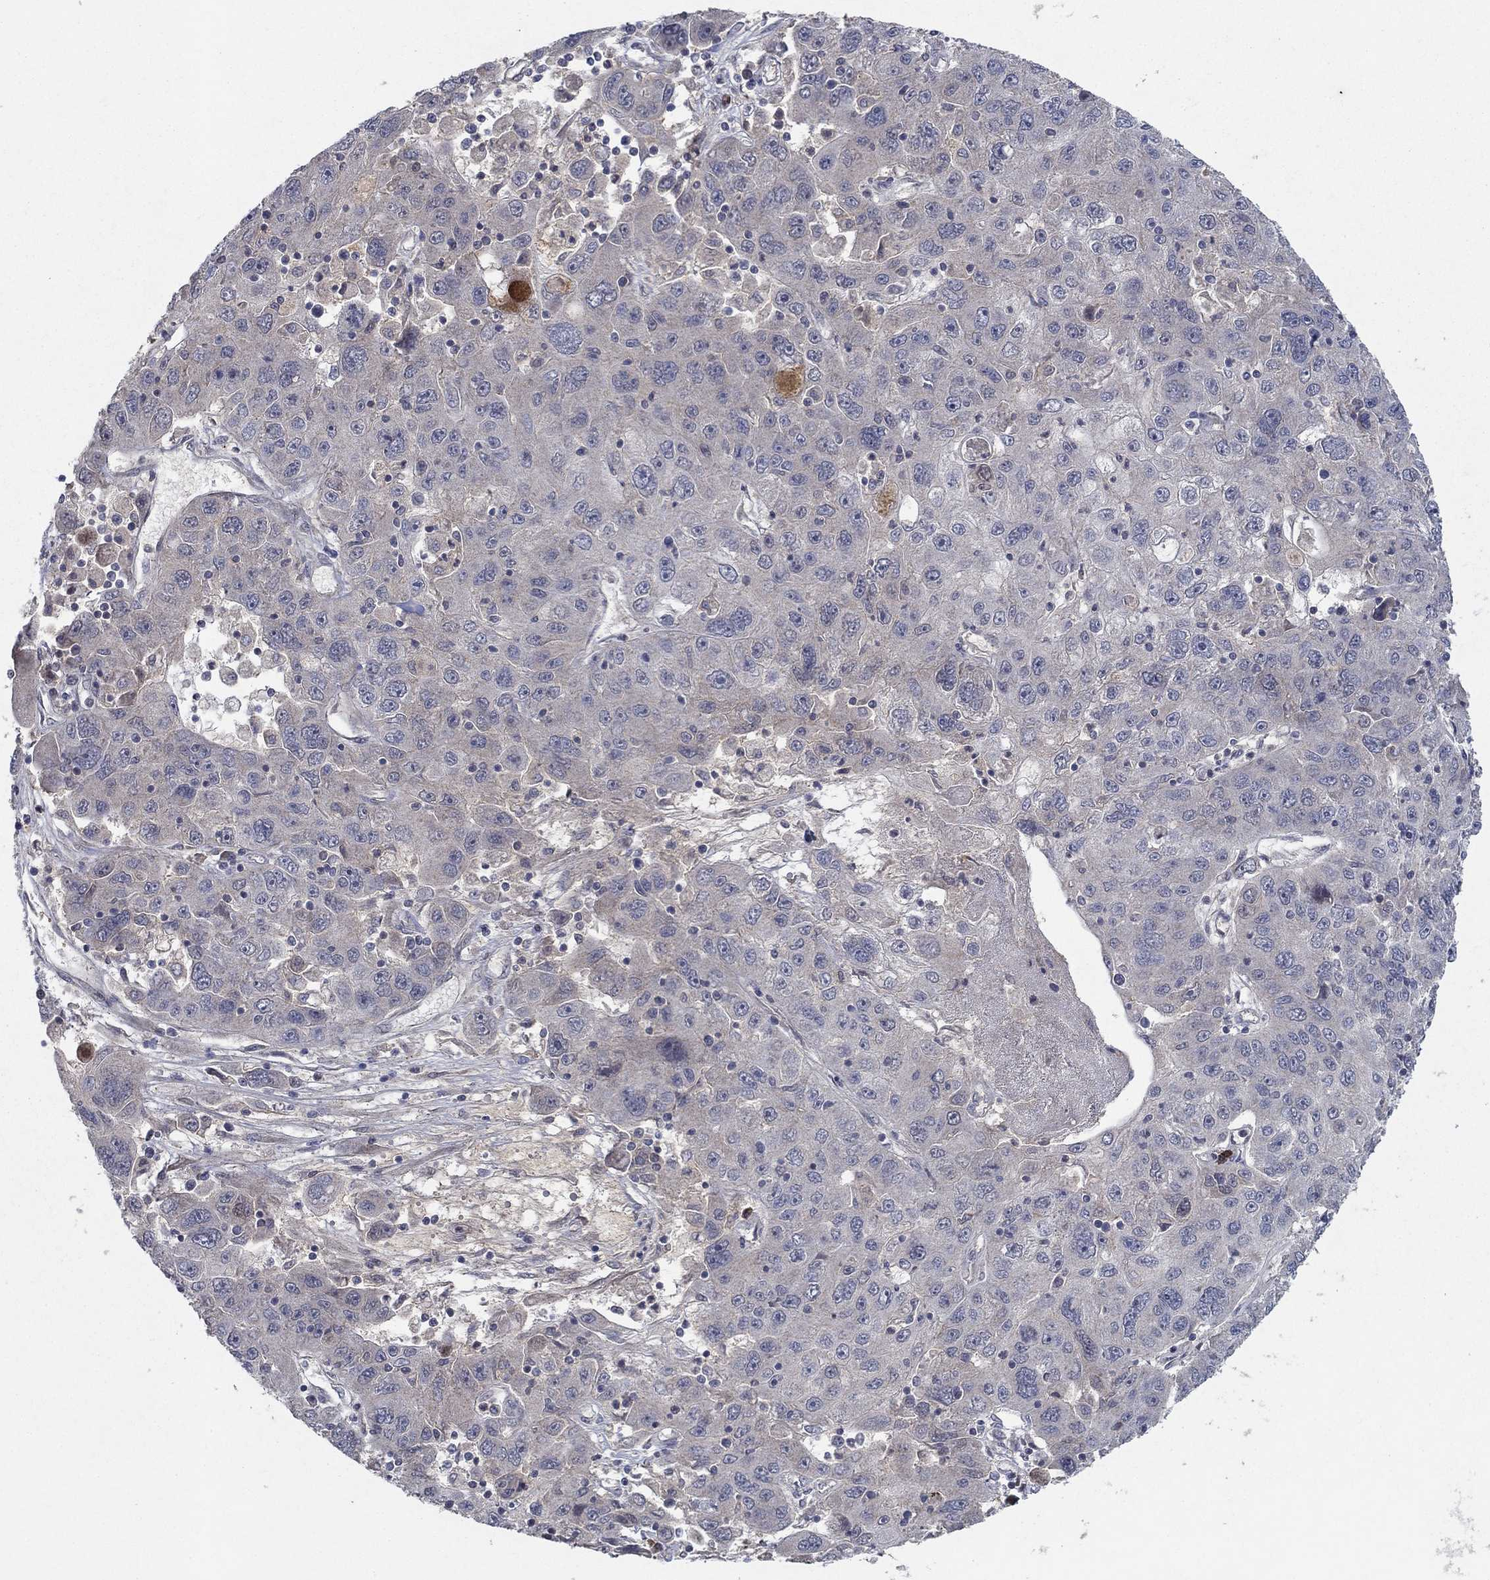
{"staining": {"intensity": "negative", "quantity": "none", "location": "none"}, "tissue": "stomach cancer", "cell_type": "Tumor cells", "image_type": "cancer", "snomed": [{"axis": "morphology", "description": "Adenocarcinoma, NOS"}, {"axis": "topography", "description": "Stomach"}], "caption": "Tumor cells show no significant staining in stomach cancer.", "gene": "IL4", "patient": {"sex": "male", "age": 56}}